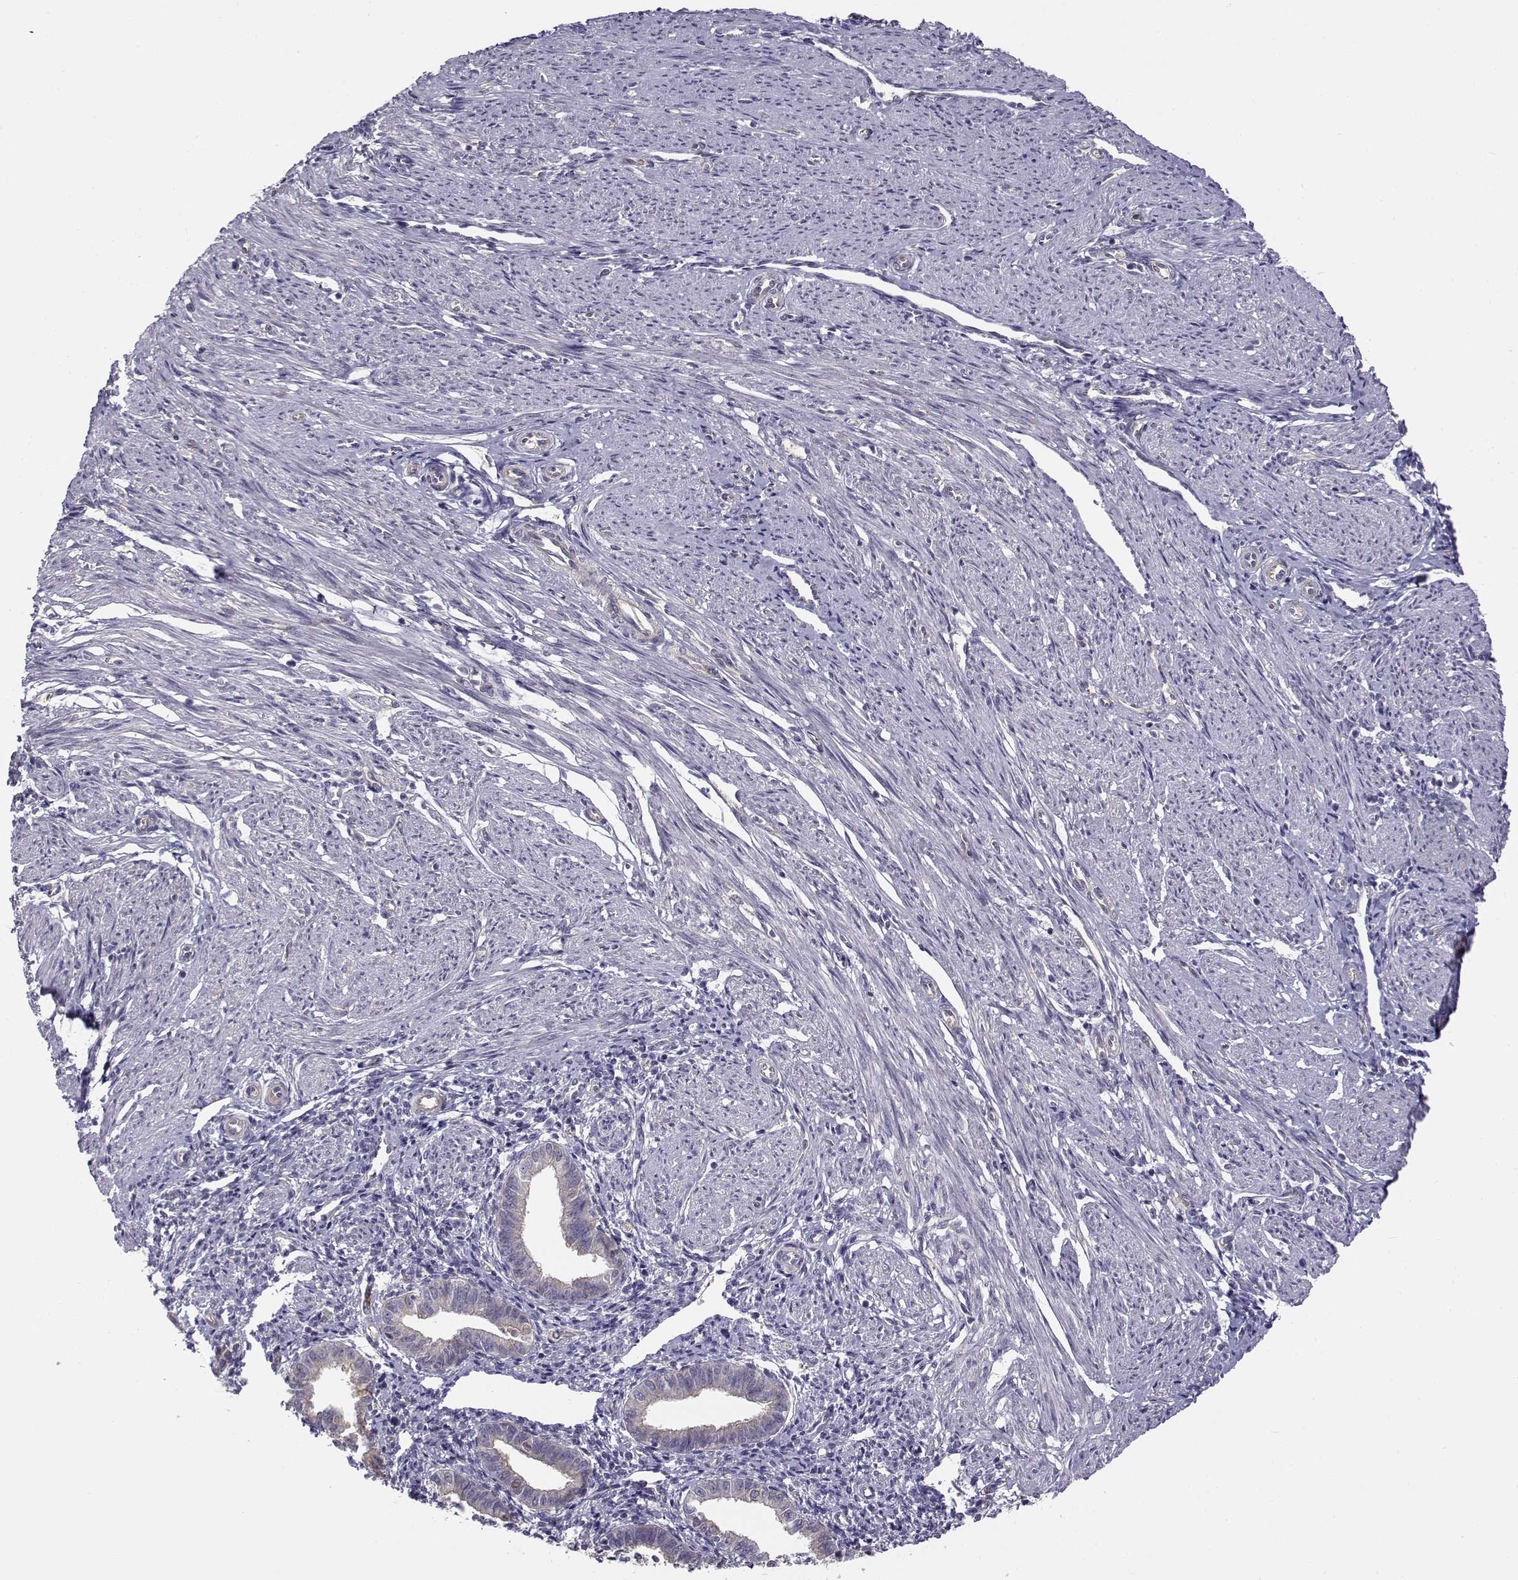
{"staining": {"intensity": "negative", "quantity": "none", "location": "none"}, "tissue": "endometrium", "cell_type": "Cells in endometrial stroma", "image_type": "normal", "snomed": [{"axis": "morphology", "description": "Normal tissue, NOS"}, {"axis": "topography", "description": "Endometrium"}], "caption": "Immunohistochemistry (IHC) histopathology image of benign human endometrium stained for a protein (brown), which displays no expression in cells in endometrial stroma.", "gene": "BEND6", "patient": {"sex": "female", "age": 37}}